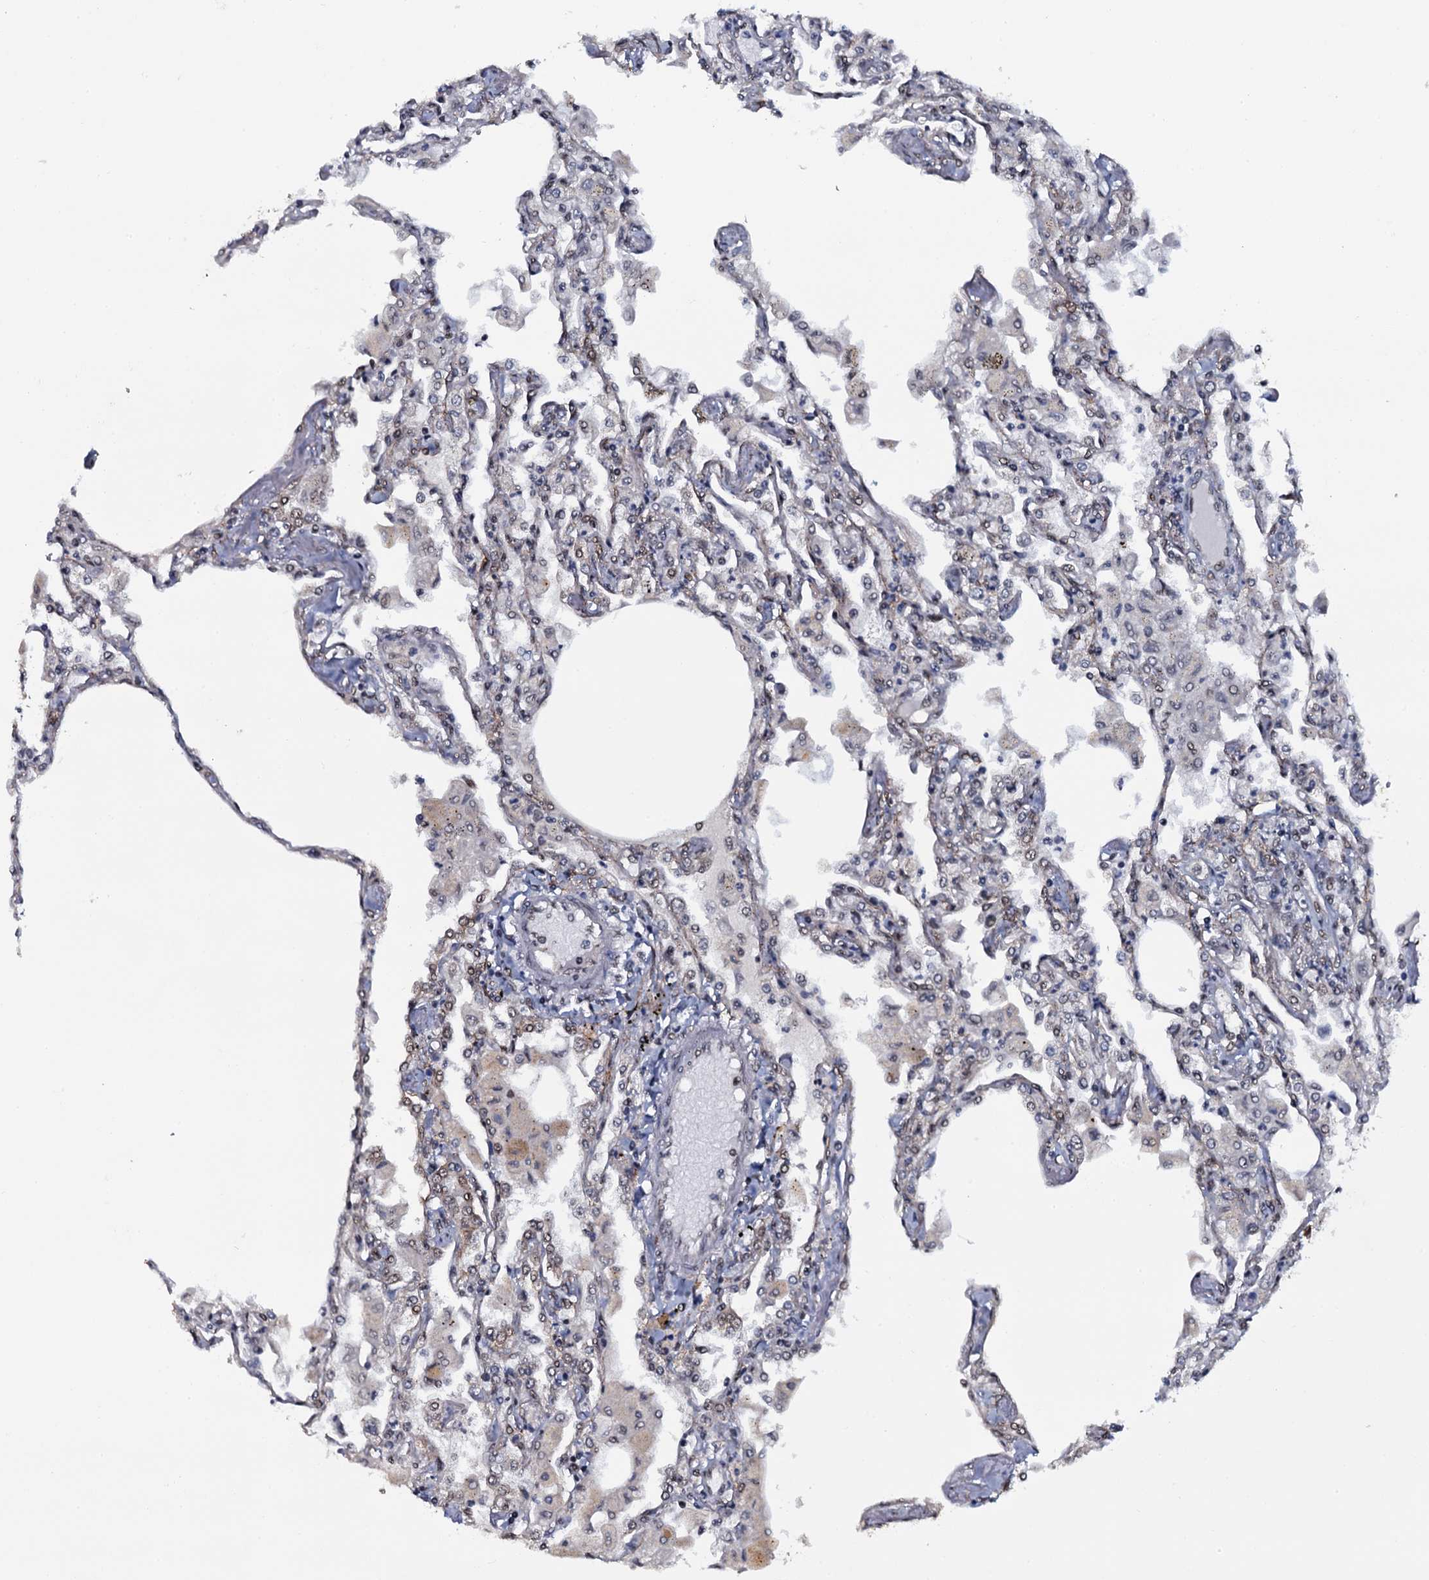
{"staining": {"intensity": "weak", "quantity": "<25%", "location": "nuclear"}, "tissue": "lung", "cell_type": "Alveolar cells", "image_type": "normal", "snomed": [{"axis": "morphology", "description": "Normal tissue, NOS"}, {"axis": "topography", "description": "Bronchus"}, {"axis": "topography", "description": "Lung"}], "caption": "The immunohistochemistry histopathology image has no significant positivity in alveolar cells of lung.", "gene": "SH2D4B", "patient": {"sex": "female", "age": 49}}